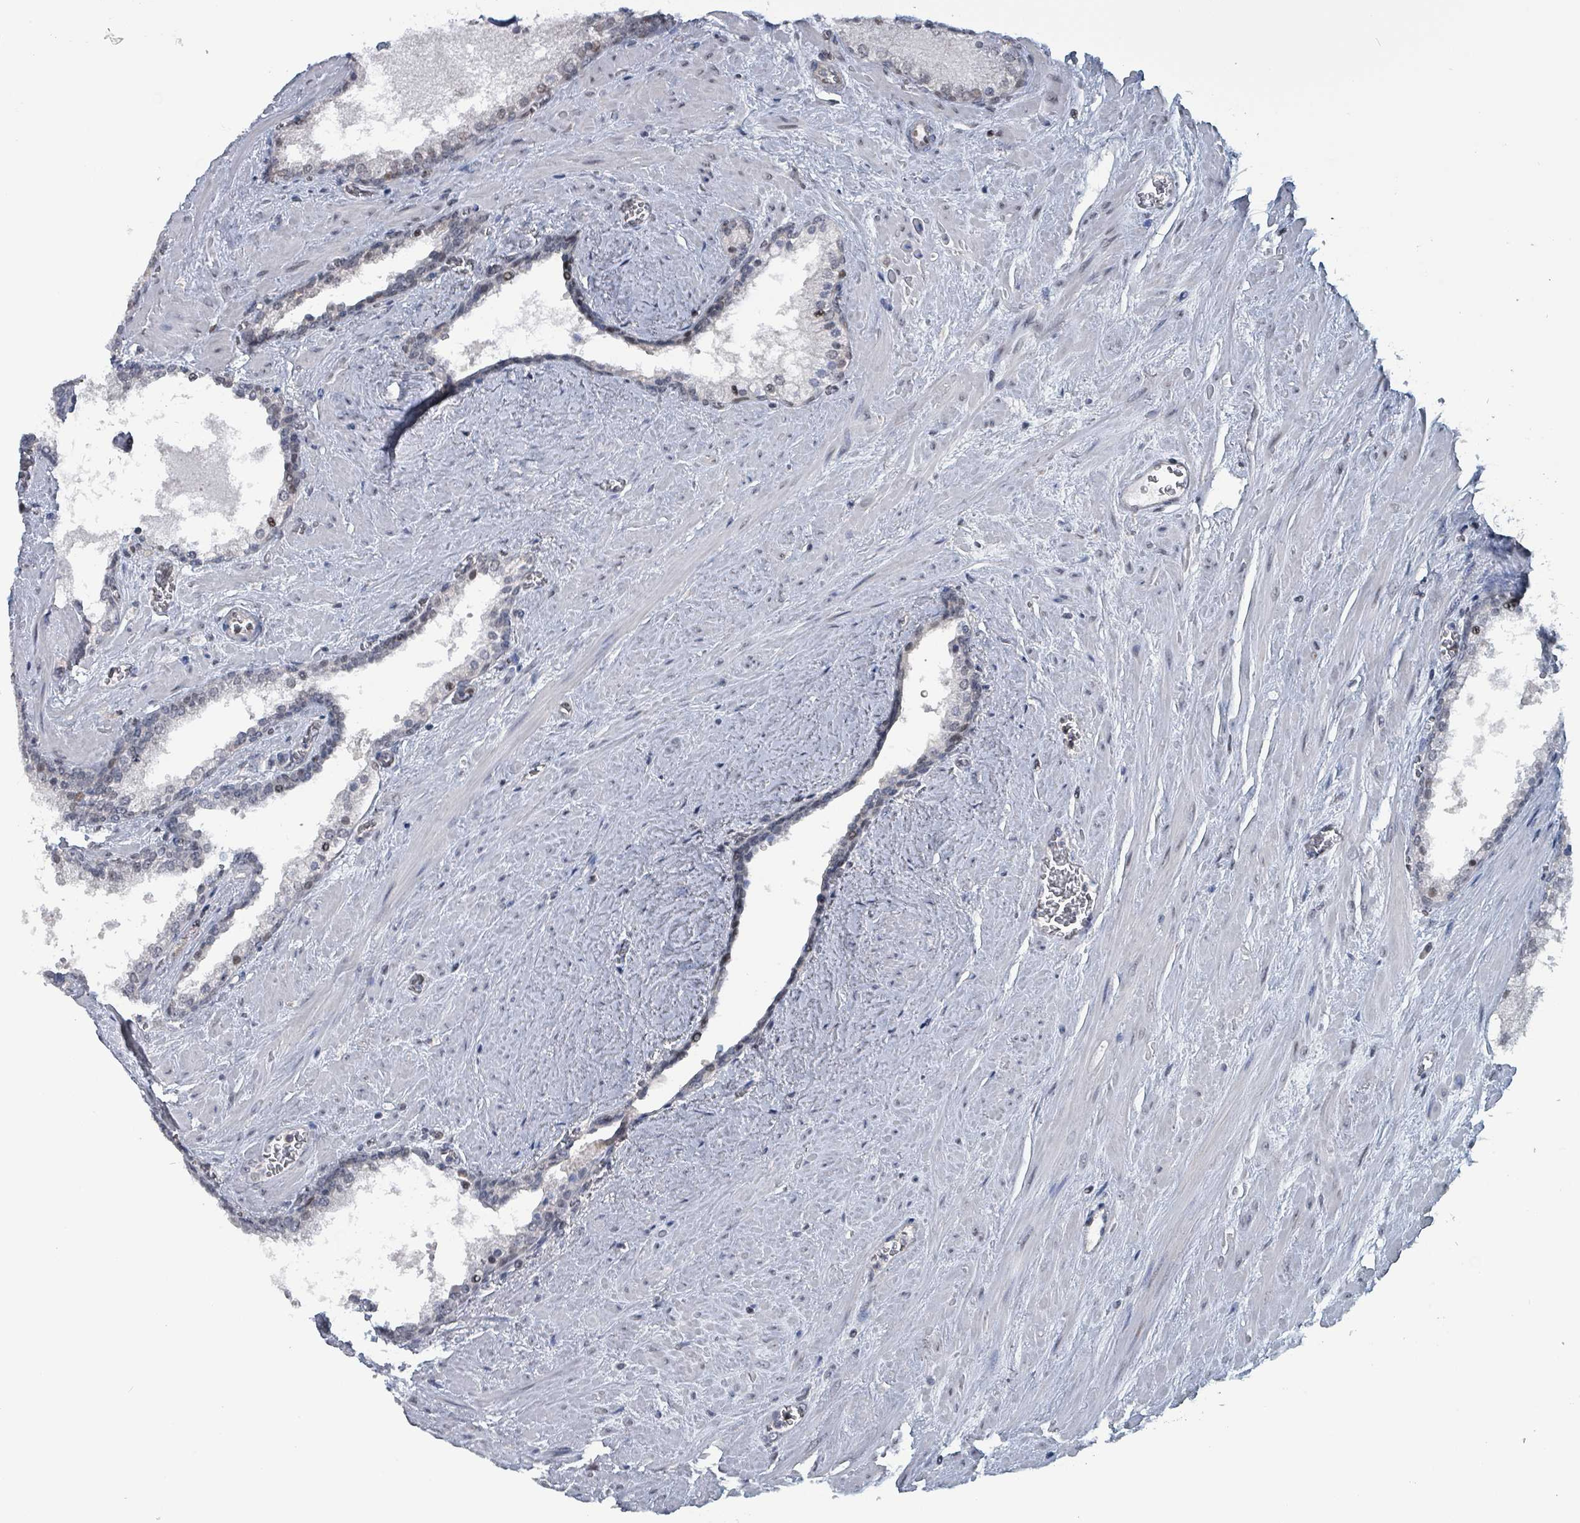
{"staining": {"intensity": "weak", "quantity": "<25%", "location": "nuclear"}, "tissue": "prostate cancer", "cell_type": "Tumor cells", "image_type": "cancer", "snomed": [{"axis": "morphology", "description": "Adenocarcinoma, High grade"}, {"axis": "topography", "description": "Prostate"}], "caption": "A high-resolution image shows IHC staining of adenocarcinoma (high-grade) (prostate), which demonstrates no significant expression in tumor cells.", "gene": "BIVM", "patient": {"sex": "male", "age": 64}}